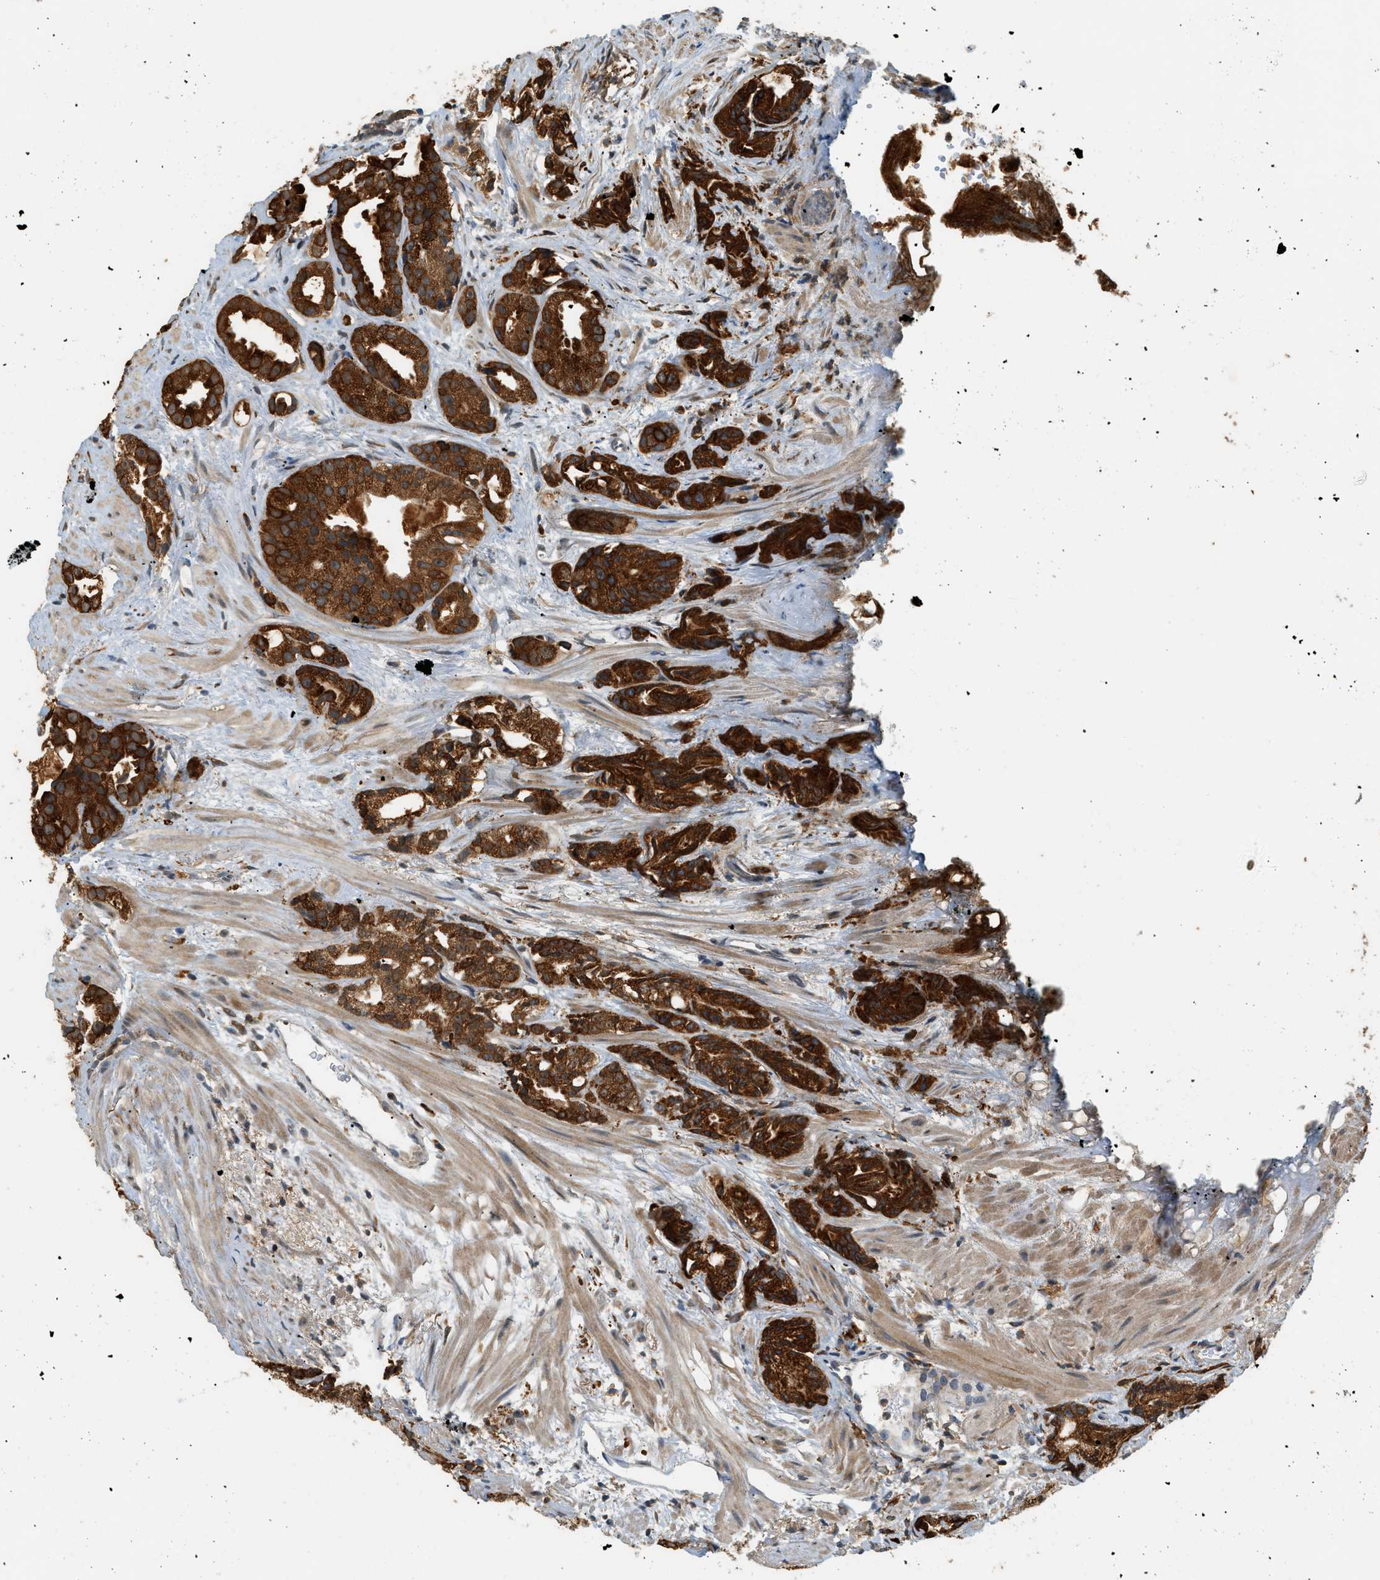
{"staining": {"intensity": "strong", "quantity": ">75%", "location": "cytoplasmic/membranous"}, "tissue": "prostate cancer", "cell_type": "Tumor cells", "image_type": "cancer", "snomed": [{"axis": "morphology", "description": "Adenocarcinoma, Low grade"}, {"axis": "topography", "description": "Prostate"}], "caption": "Prostate adenocarcinoma (low-grade) tissue exhibits strong cytoplasmic/membranous expression in about >75% of tumor cells, visualized by immunohistochemistry.", "gene": "SEMA4D", "patient": {"sex": "male", "age": 89}}